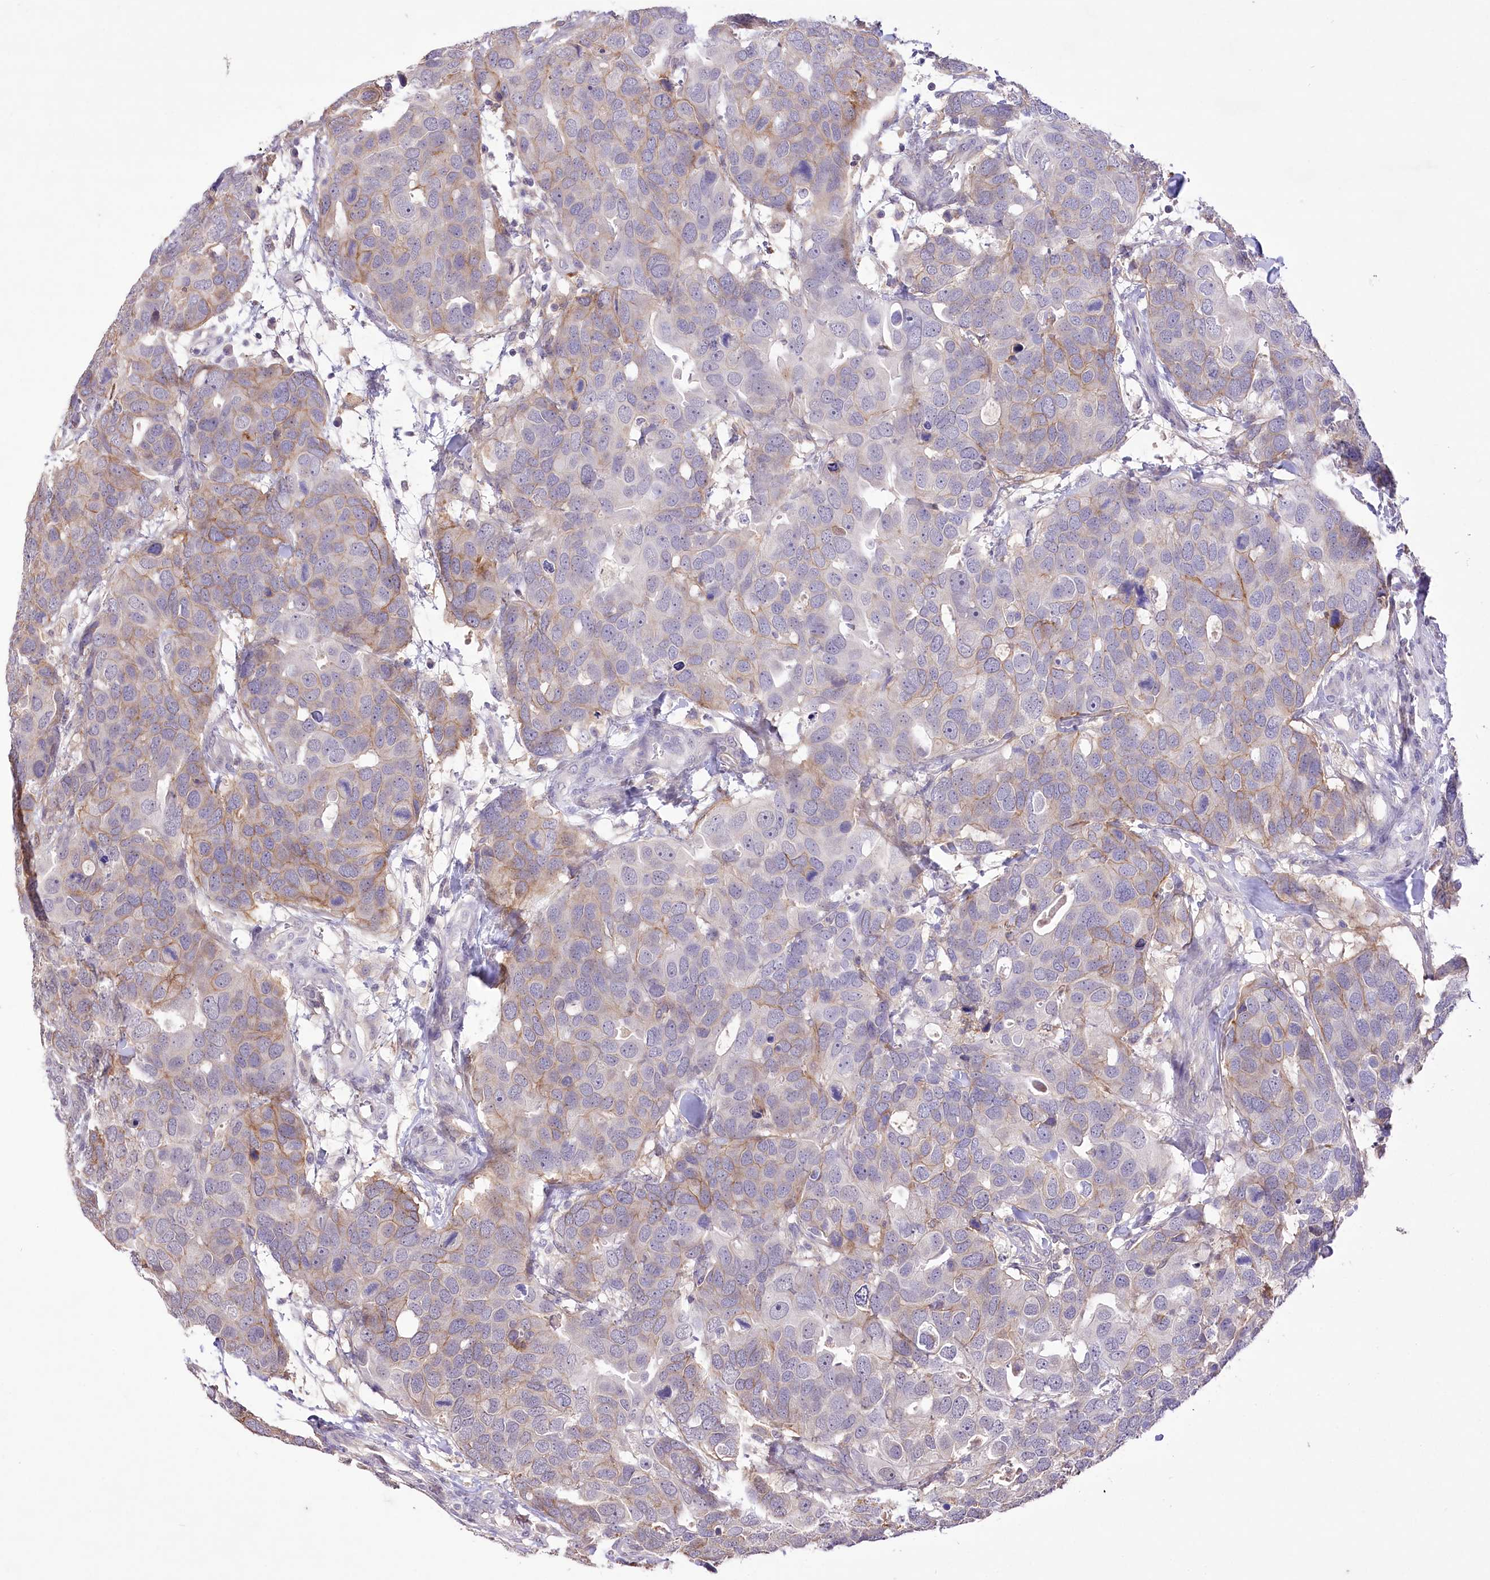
{"staining": {"intensity": "moderate", "quantity": "<25%", "location": "cytoplasmic/membranous"}, "tissue": "breast cancer", "cell_type": "Tumor cells", "image_type": "cancer", "snomed": [{"axis": "morphology", "description": "Duct carcinoma"}, {"axis": "topography", "description": "Breast"}], "caption": "Immunohistochemistry (IHC) (DAB) staining of human breast infiltrating ductal carcinoma reveals moderate cytoplasmic/membranous protein positivity in approximately <25% of tumor cells.", "gene": "ENPP1", "patient": {"sex": "female", "age": 83}}